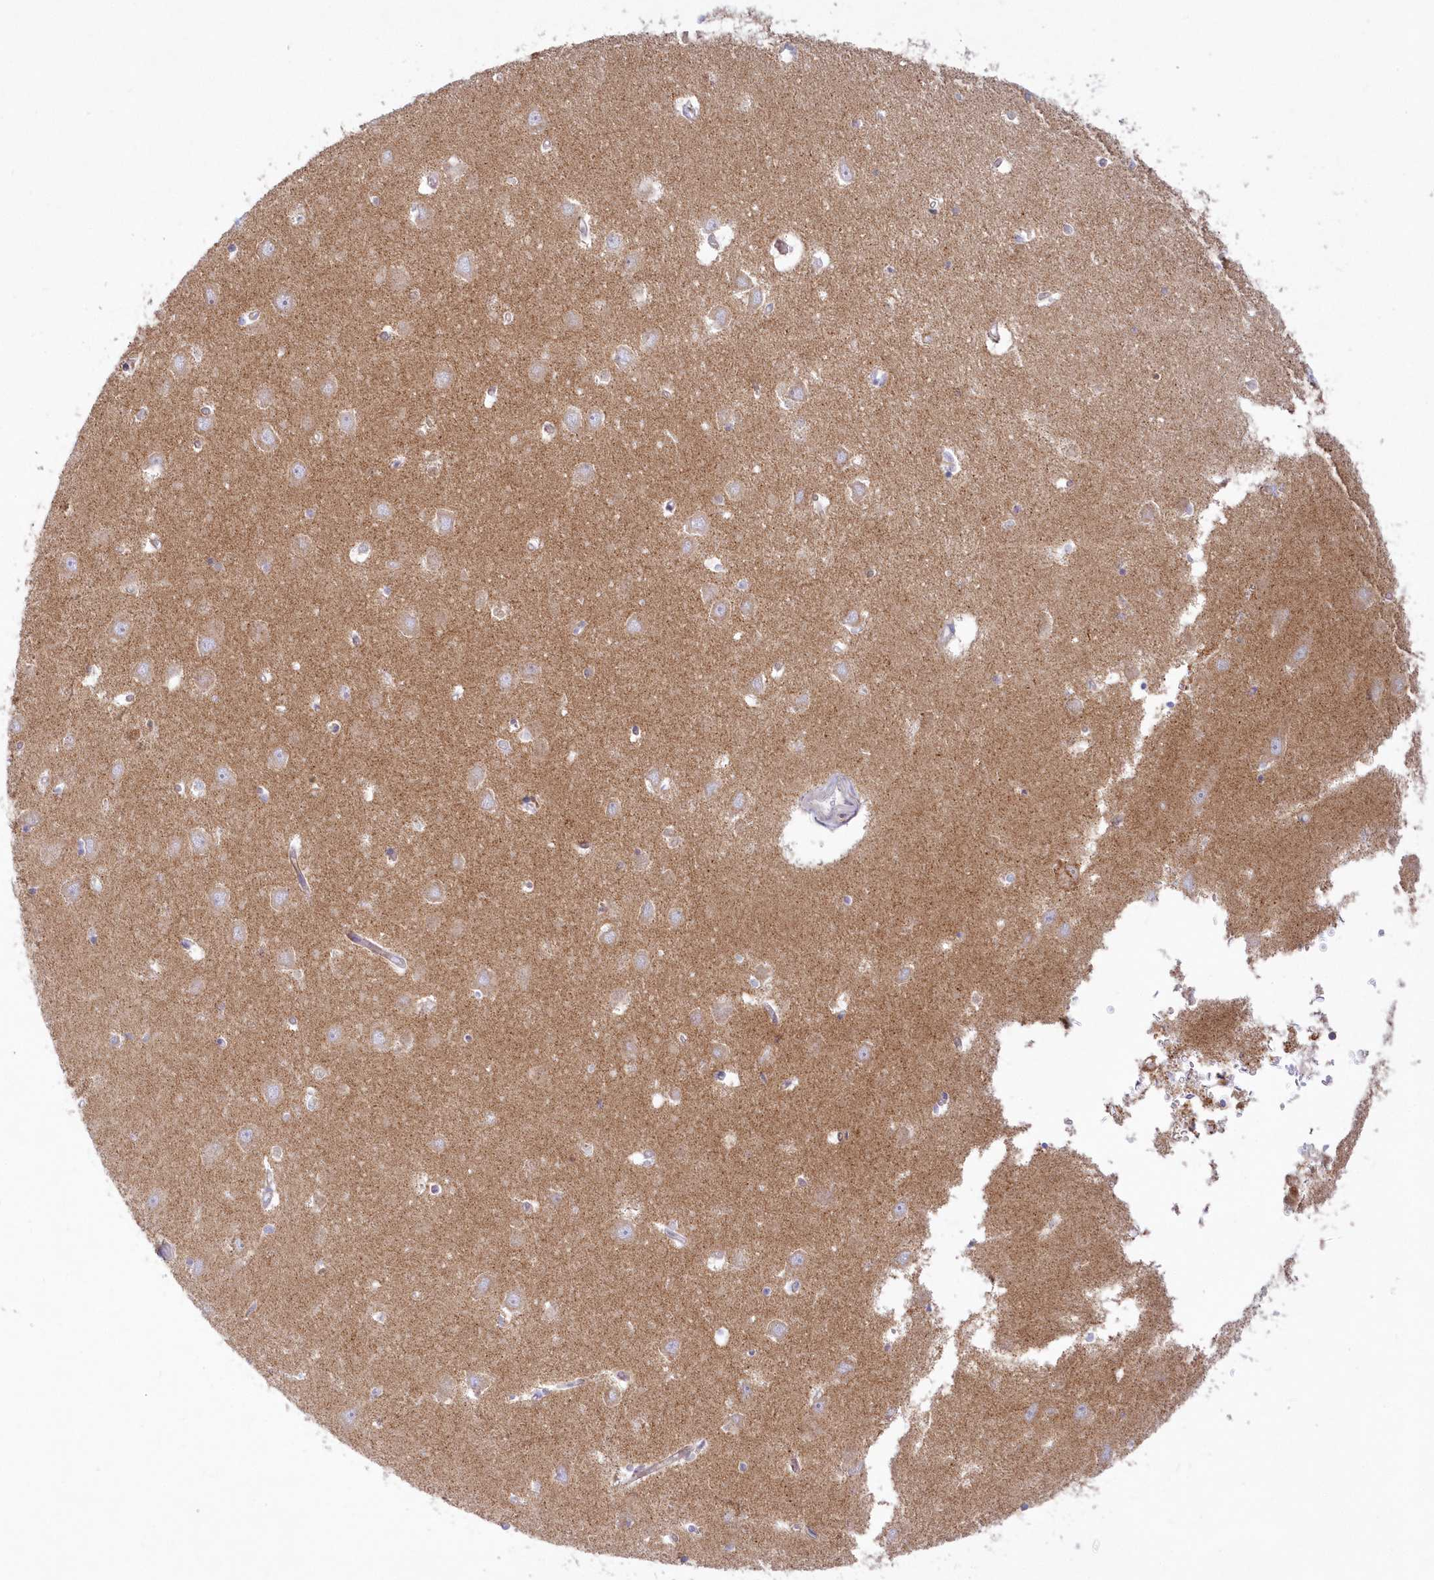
{"staining": {"intensity": "moderate", "quantity": "<25%", "location": "cytoplasmic/membranous"}, "tissue": "hippocampus", "cell_type": "Glial cells", "image_type": "normal", "snomed": [{"axis": "morphology", "description": "Normal tissue, NOS"}, {"axis": "topography", "description": "Hippocampus"}], "caption": "DAB (3,3'-diaminobenzidine) immunohistochemical staining of benign human hippocampus reveals moderate cytoplasmic/membranous protein staining in approximately <25% of glial cells. (Brightfield microscopy of DAB IHC at high magnification).", "gene": "TBC1D14", "patient": {"sex": "male", "age": 70}}